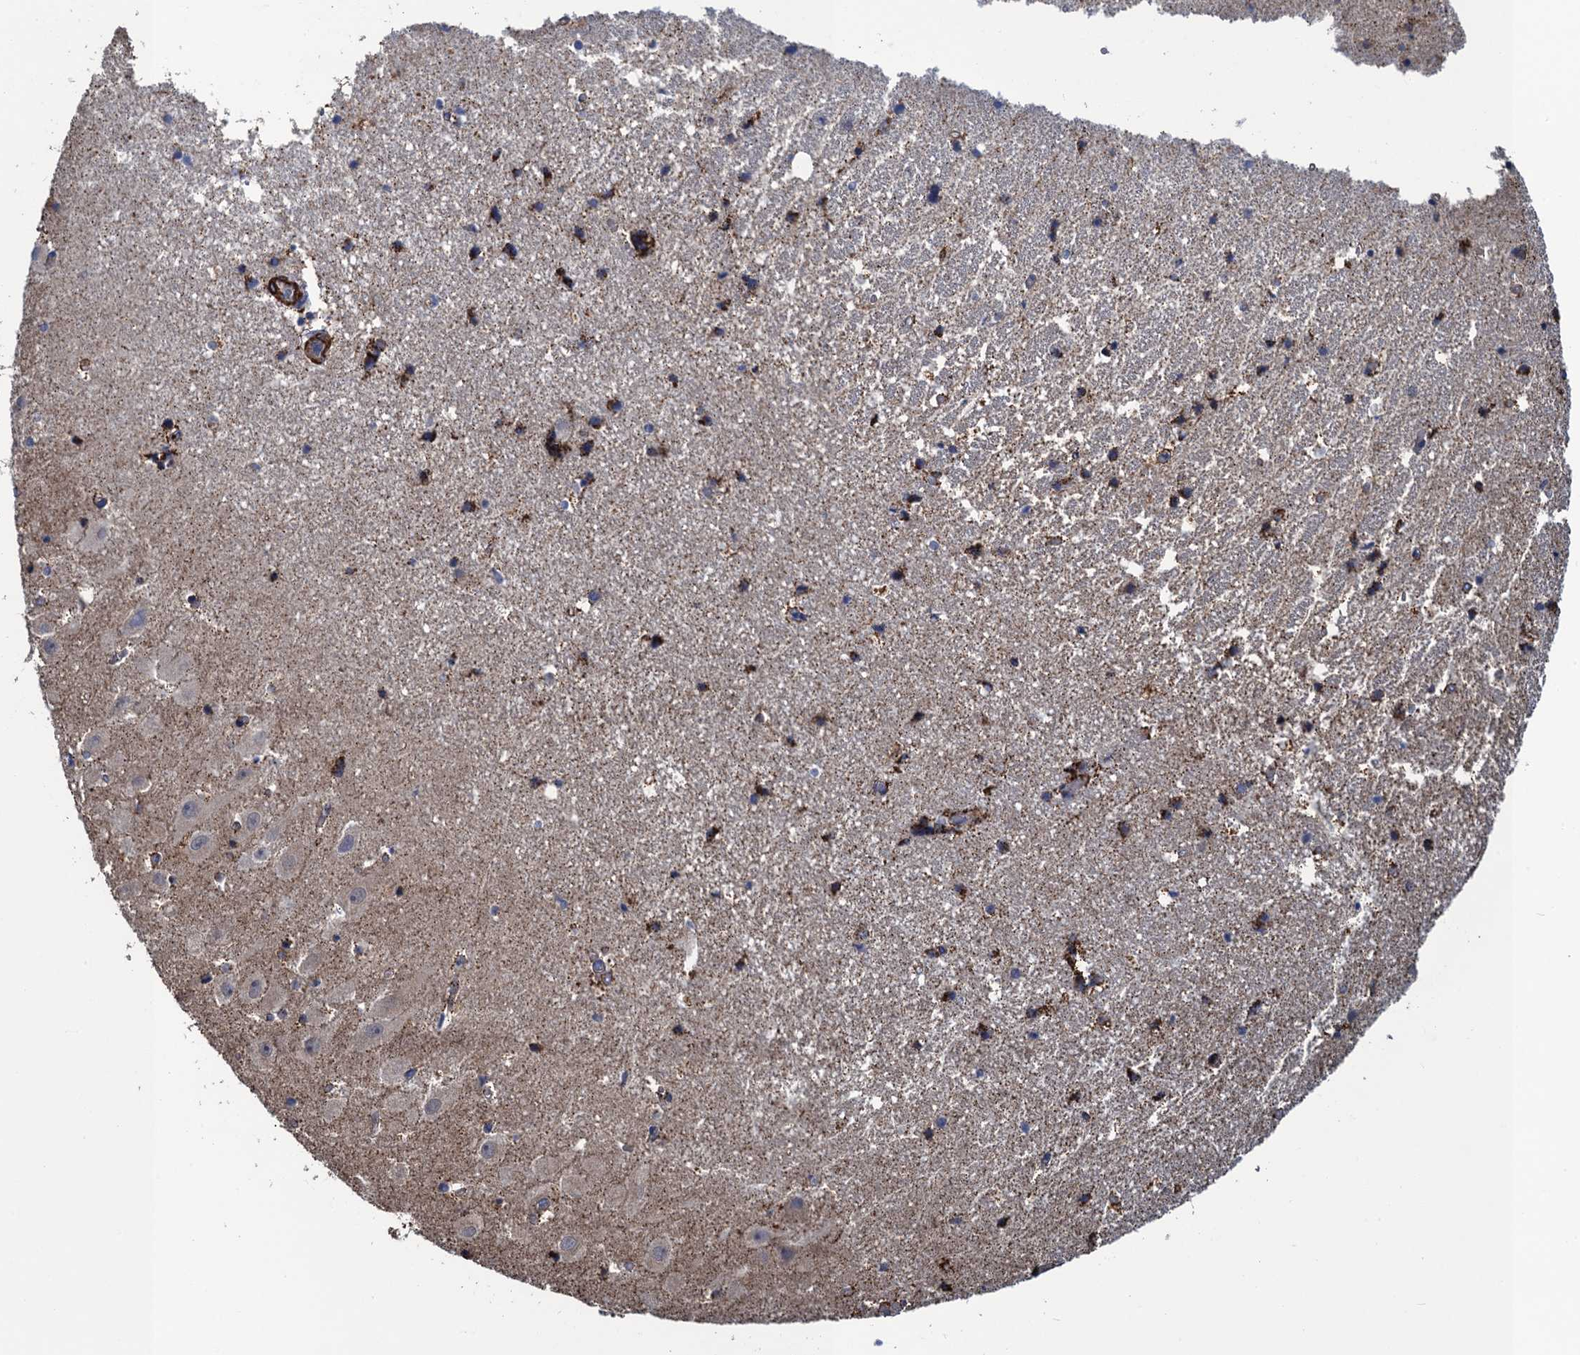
{"staining": {"intensity": "moderate", "quantity": "25%-75%", "location": "cytoplasmic/membranous"}, "tissue": "hippocampus", "cell_type": "Glial cells", "image_type": "normal", "snomed": [{"axis": "morphology", "description": "Normal tissue, NOS"}, {"axis": "topography", "description": "Hippocampus"}], "caption": "Moderate cytoplasmic/membranous staining is present in about 25%-75% of glial cells in benign hippocampus. Using DAB (3,3'-diaminobenzidine) (brown) and hematoxylin (blue) stains, captured at high magnification using brightfield microscopy.", "gene": "ENSG00000260643", "patient": {"sex": "female", "age": 52}}